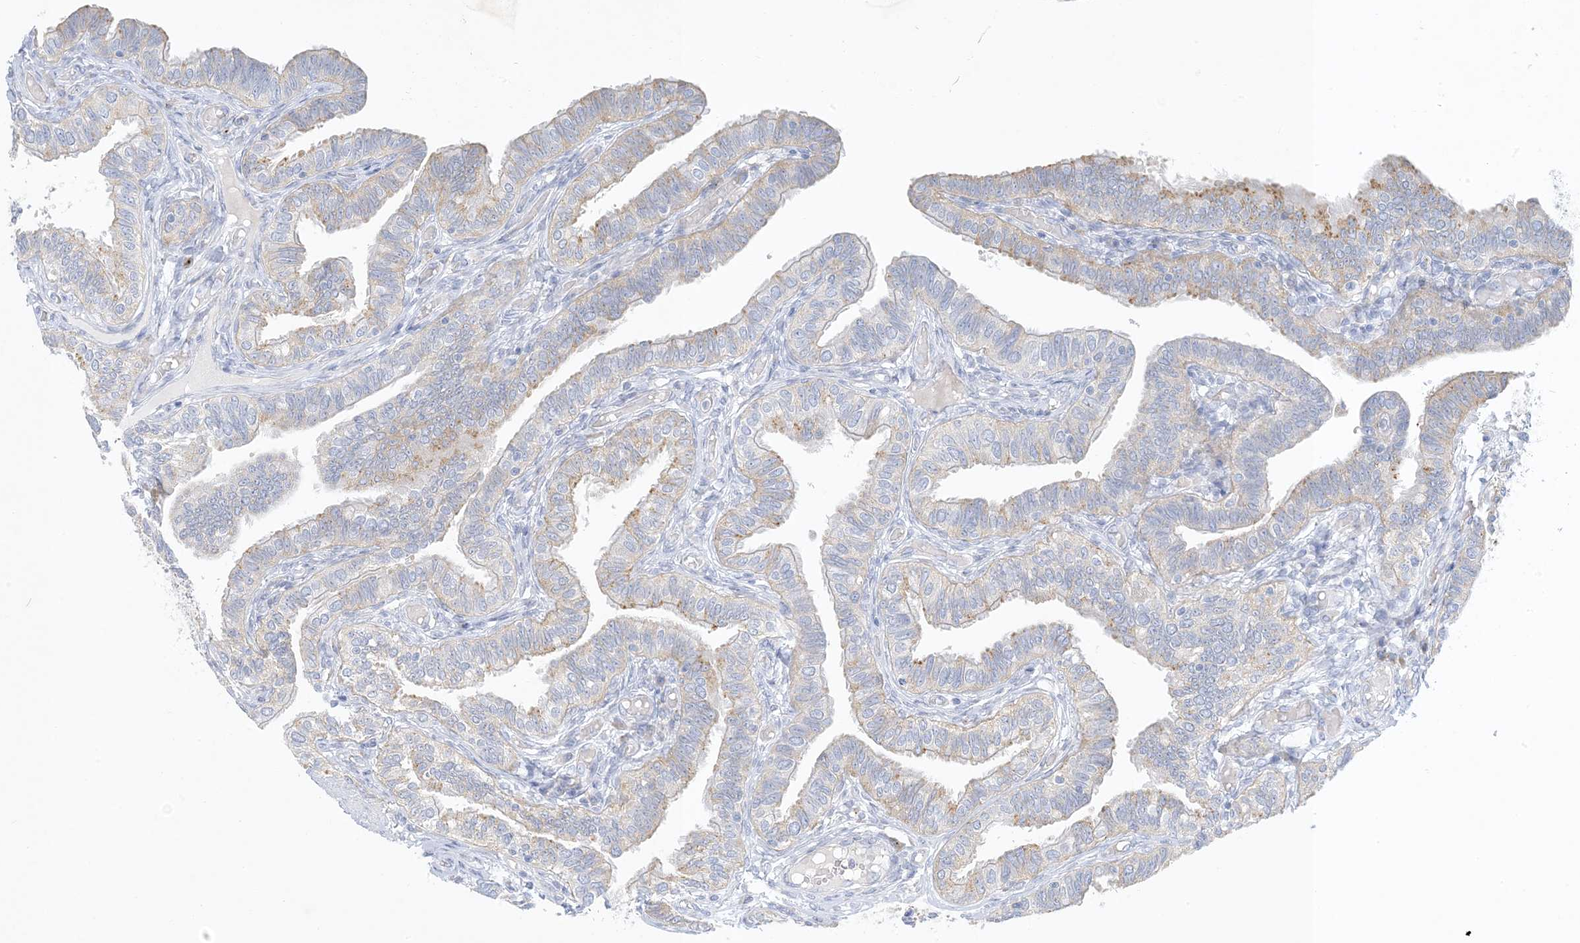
{"staining": {"intensity": "weak", "quantity": "25%-75%", "location": "cytoplasmic/membranous"}, "tissue": "fallopian tube", "cell_type": "Glandular cells", "image_type": "normal", "snomed": [{"axis": "morphology", "description": "Normal tissue, NOS"}, {"axis": "topography", "description": "Fallopian tube"}], "caption": "IHC (DAB) staining of normal human fallopian tube demonstrates weak cytoplasmic/membranous protein expression in about 25%-75% of glandular cells.", "gene": "XIRP2", "patient": {"sex": "female", "age": 39}}